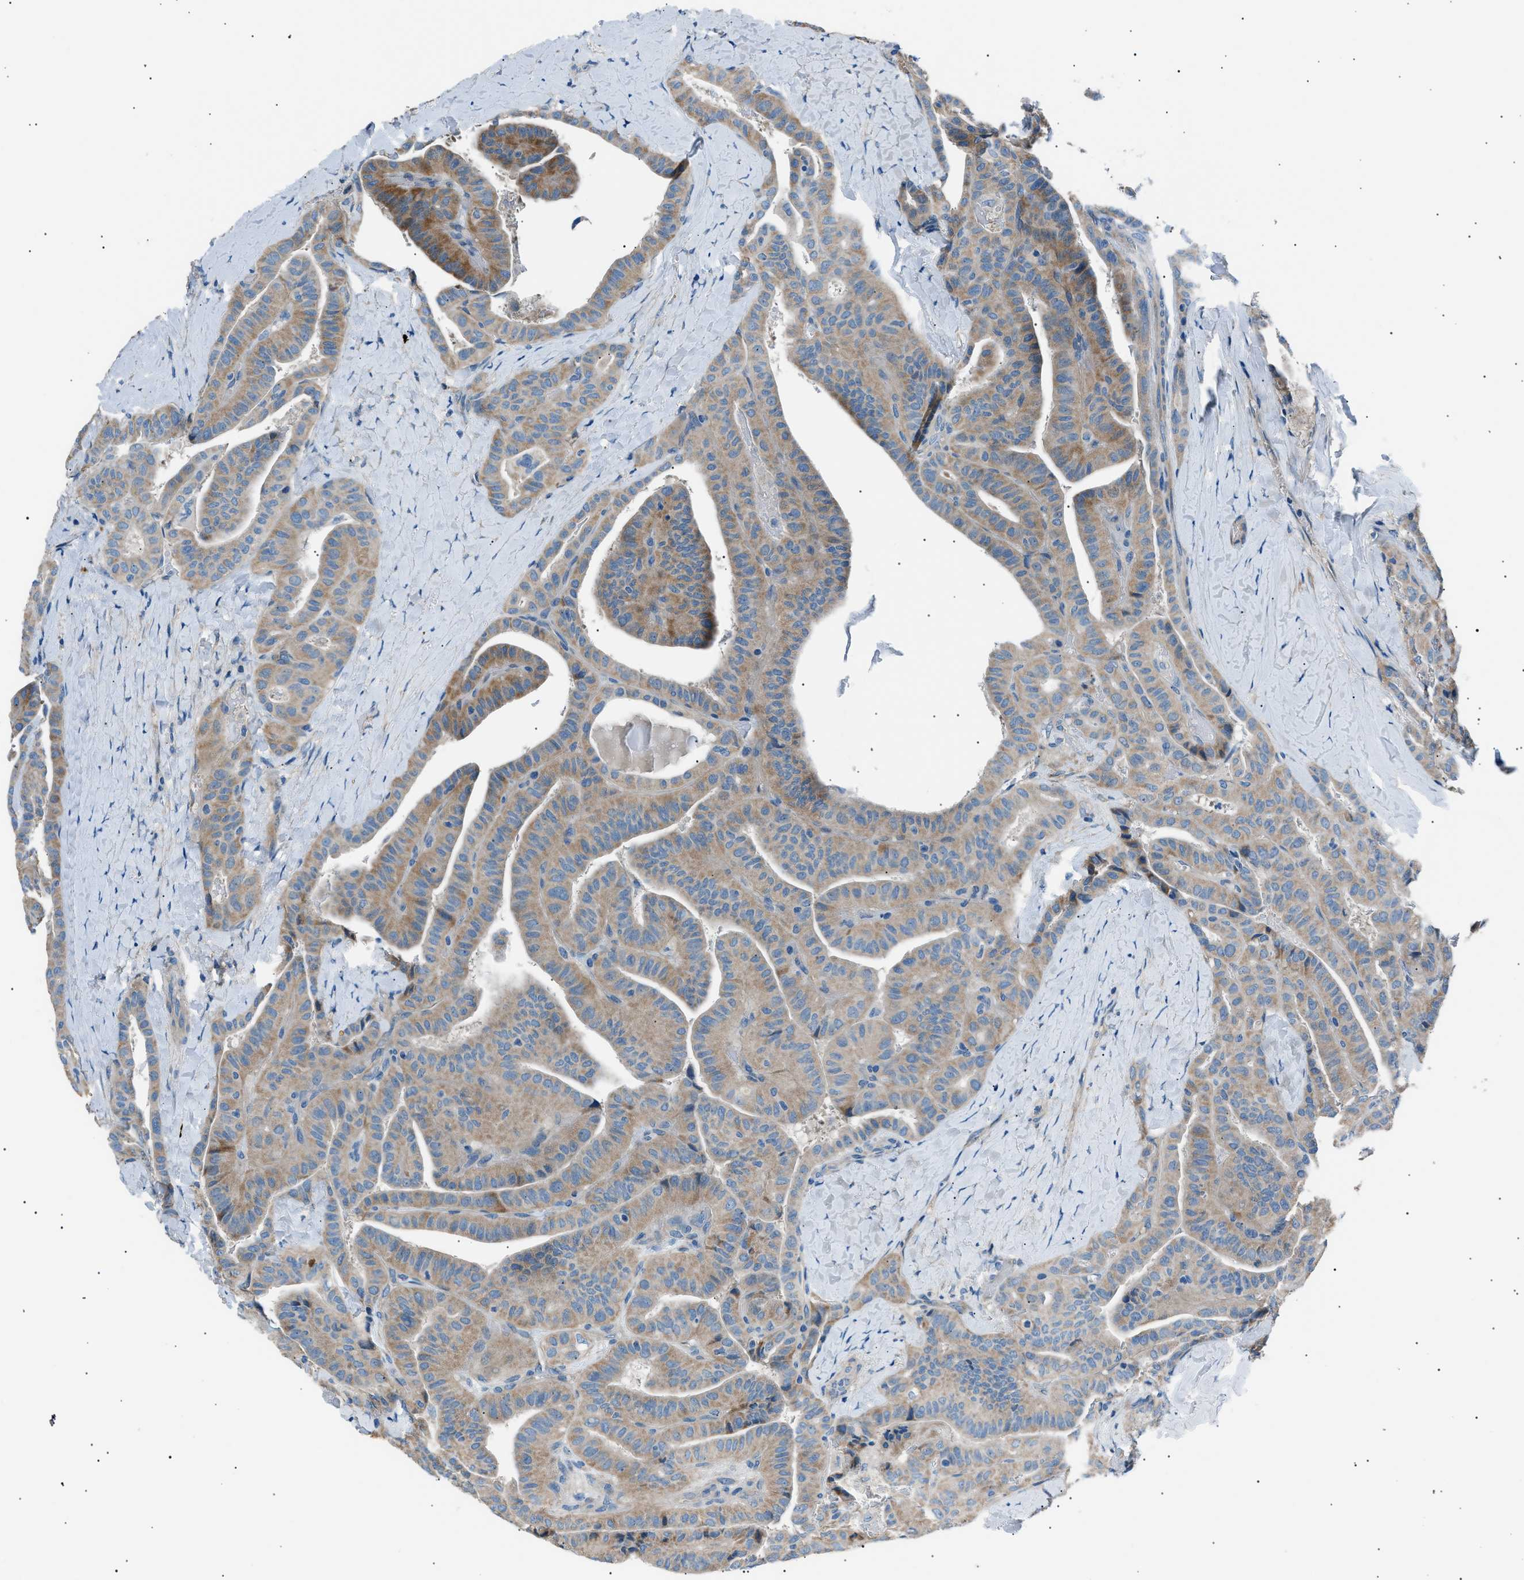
{"staining": {"intensity": "moderate", "quantity": ">75%", "location": "cytoplasmic/membranous"}, "tissue": "thyroid cancer", "cell_type": "Tumor cells", "image_type": "cancer", "snomed": [{"axis": "morphology", "description": "Papillary adenocarcinoma, NOS"}, {"axis": "topography", "description": "Thyroid gland"}], "caption": "Immunohistochemical staining of human thyroid cancer reveals moderate cytoplasmic/membranous protein staining in approximately >75% of tumor cells.", "gene": "LRRC37B", "patient": {"sex": "male", "age": 77}}